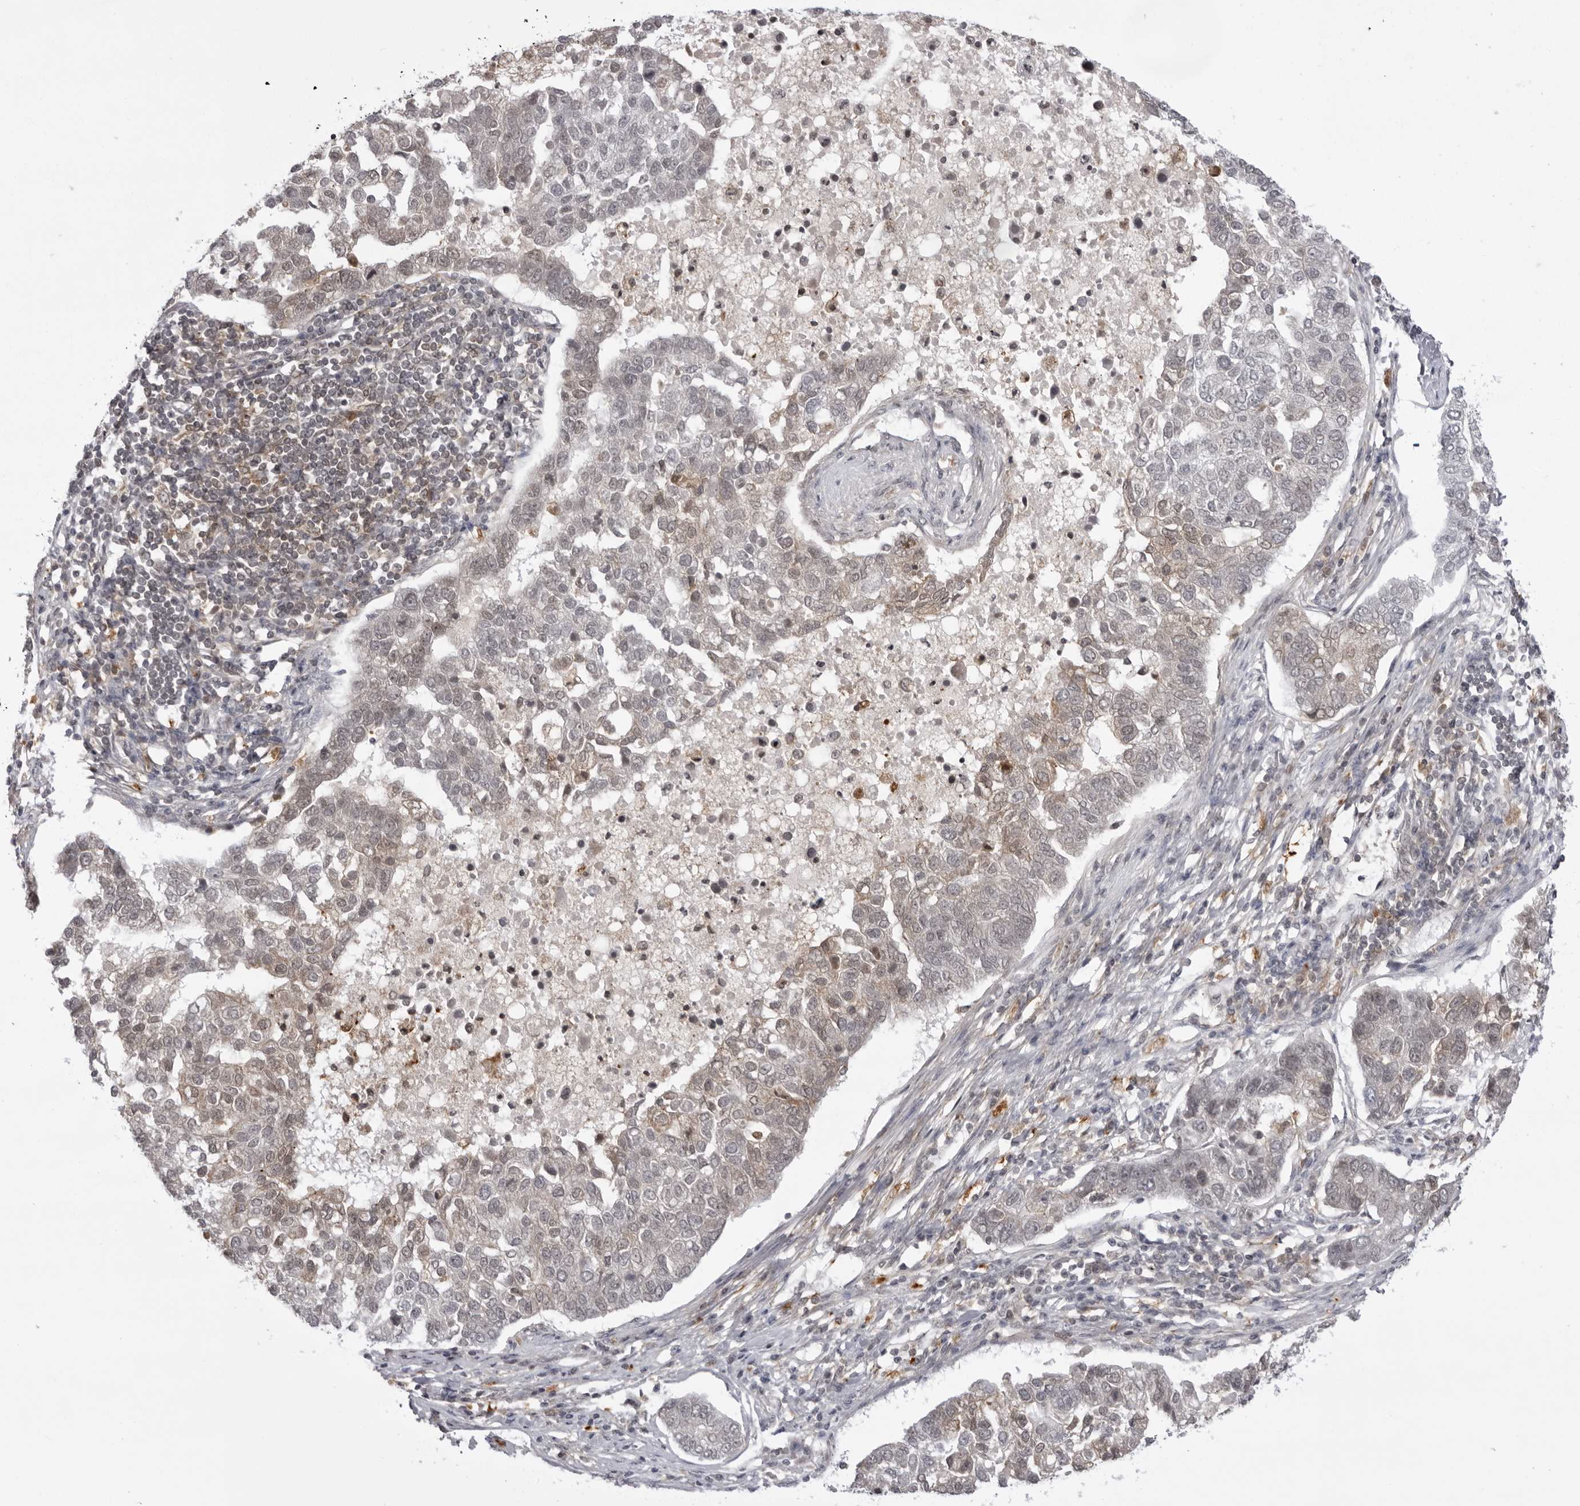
{"staining": {"intensity": "weak", "quantity": "25%-75%", "location": "cytoplasmic/membranous"}, "tissue": "pancreatic cancer", "cell_type": "Tumor cells", "image_type": "cancer", "snomed": [{"axis": "morphology", "description": "Adenocarcinoma, NOS"}, {"axis": "topography", "description": "Pancreas"}], "caption": "Immunohistochemistry micrograph of pancreatic cancer (adenocarcinoma) stained for a protein (brown), which displays low levels of weak cytoplasmic/membranous staining in about 25%-75% of tumor cells.", "gene": "USP43", "patient": {"sex": "female", "age": 61}}